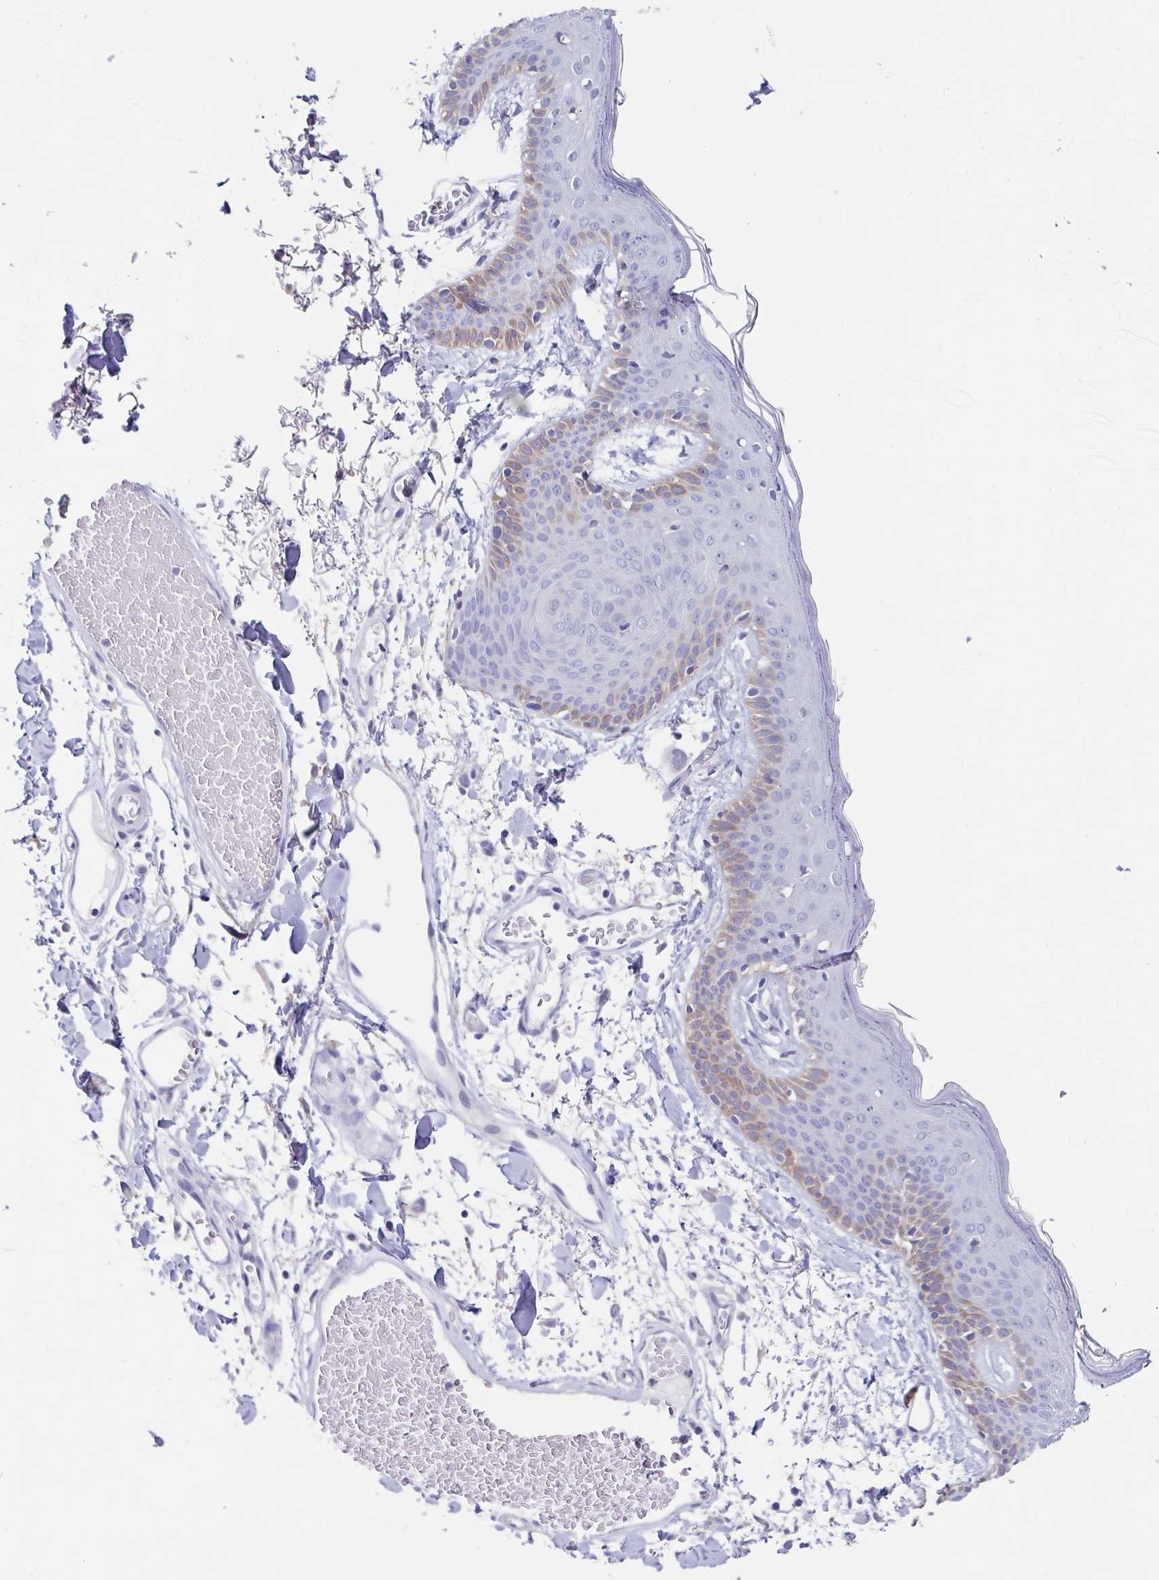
{"staining": {"intensity": "negative", "quantity": "none", "location": "none"}, "tissue": "skin", "cell_type": "Fibroblasts", "image_type": "normal", "snomed": [{"axis": "morphology", "description": "Normal tissue, NOS"}, {"axis": "topography", "description": "Skin"}], "caption": "Image shows no protein positivity in fibroblasts of normal skin. (DAB (3,3'-diaminobenzidine) IHC, high magnification).", "gene": "ZNF33A", "patient": {"sex": "male", "age": 79}}